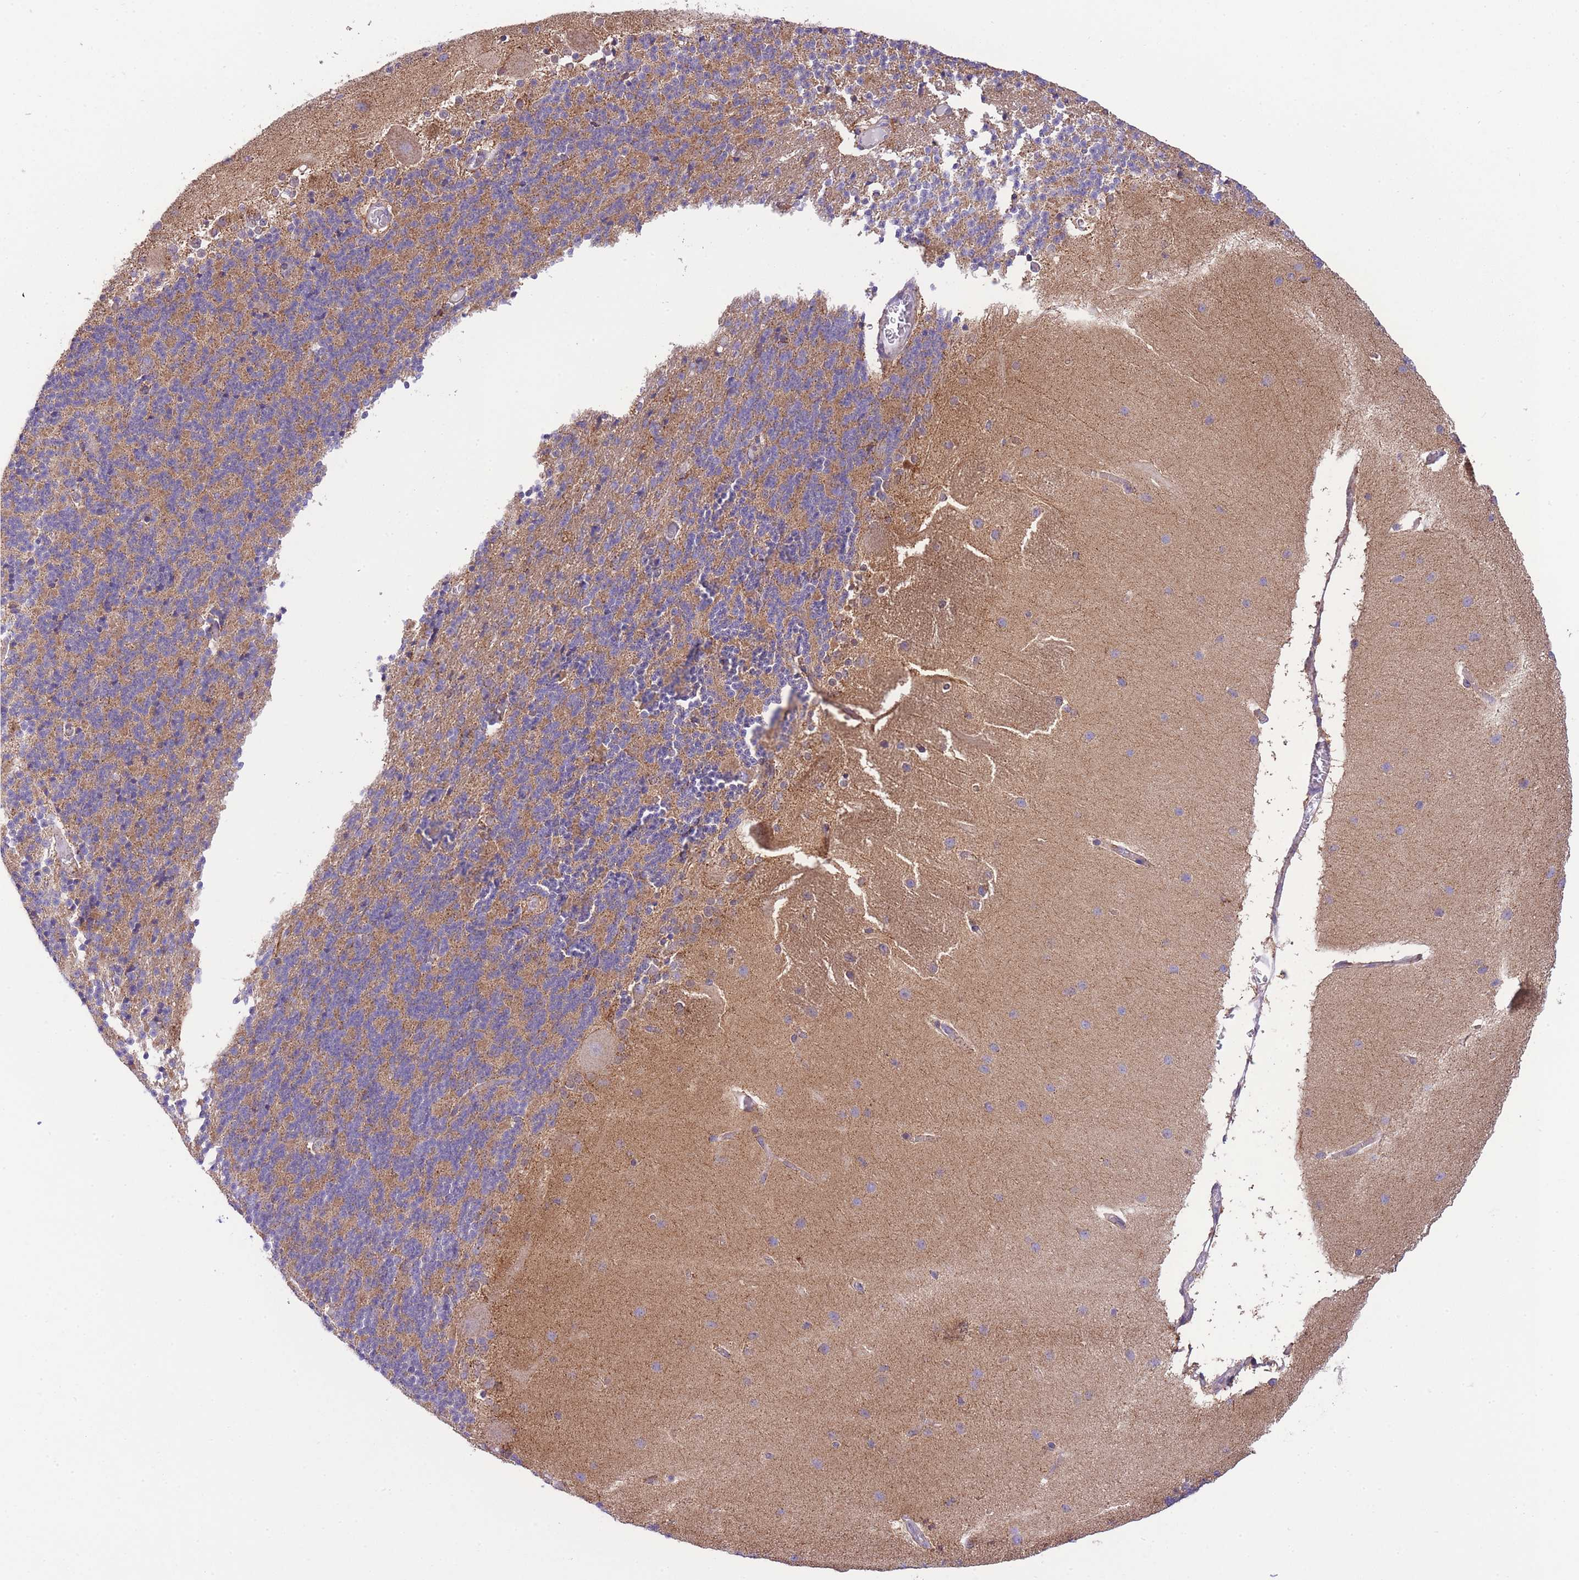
{"staining": {"intensity": "moderate", "quantity": "<25%", "location": "cytoplasmic/membranous"}, "tissue": "cerebellum", "cell_type": "Cells in granular layer", "image_type": "normal", "snomed": [{"axis": "morphology", "description": "Normal tissue, NOS"}, {"axis": "topography", "description": "Cerebellum"}], "caption": "Immunohistochemistry (IHC) staining of benign cerebellum, which demonstrates low levels of moderate cytoplasmic/membranous expression in about <25% of cells in granular layer indicating moderate cytoplasmic/membranous protein expression. The staining was performed using DAB (3,3'-diaminobenzidine) (brown) for protein detection and nuclei were counterstained in hematoxylin (blue).", "gene": "ST3GAL3", "patient": {"sex": "female", "age": 54}}